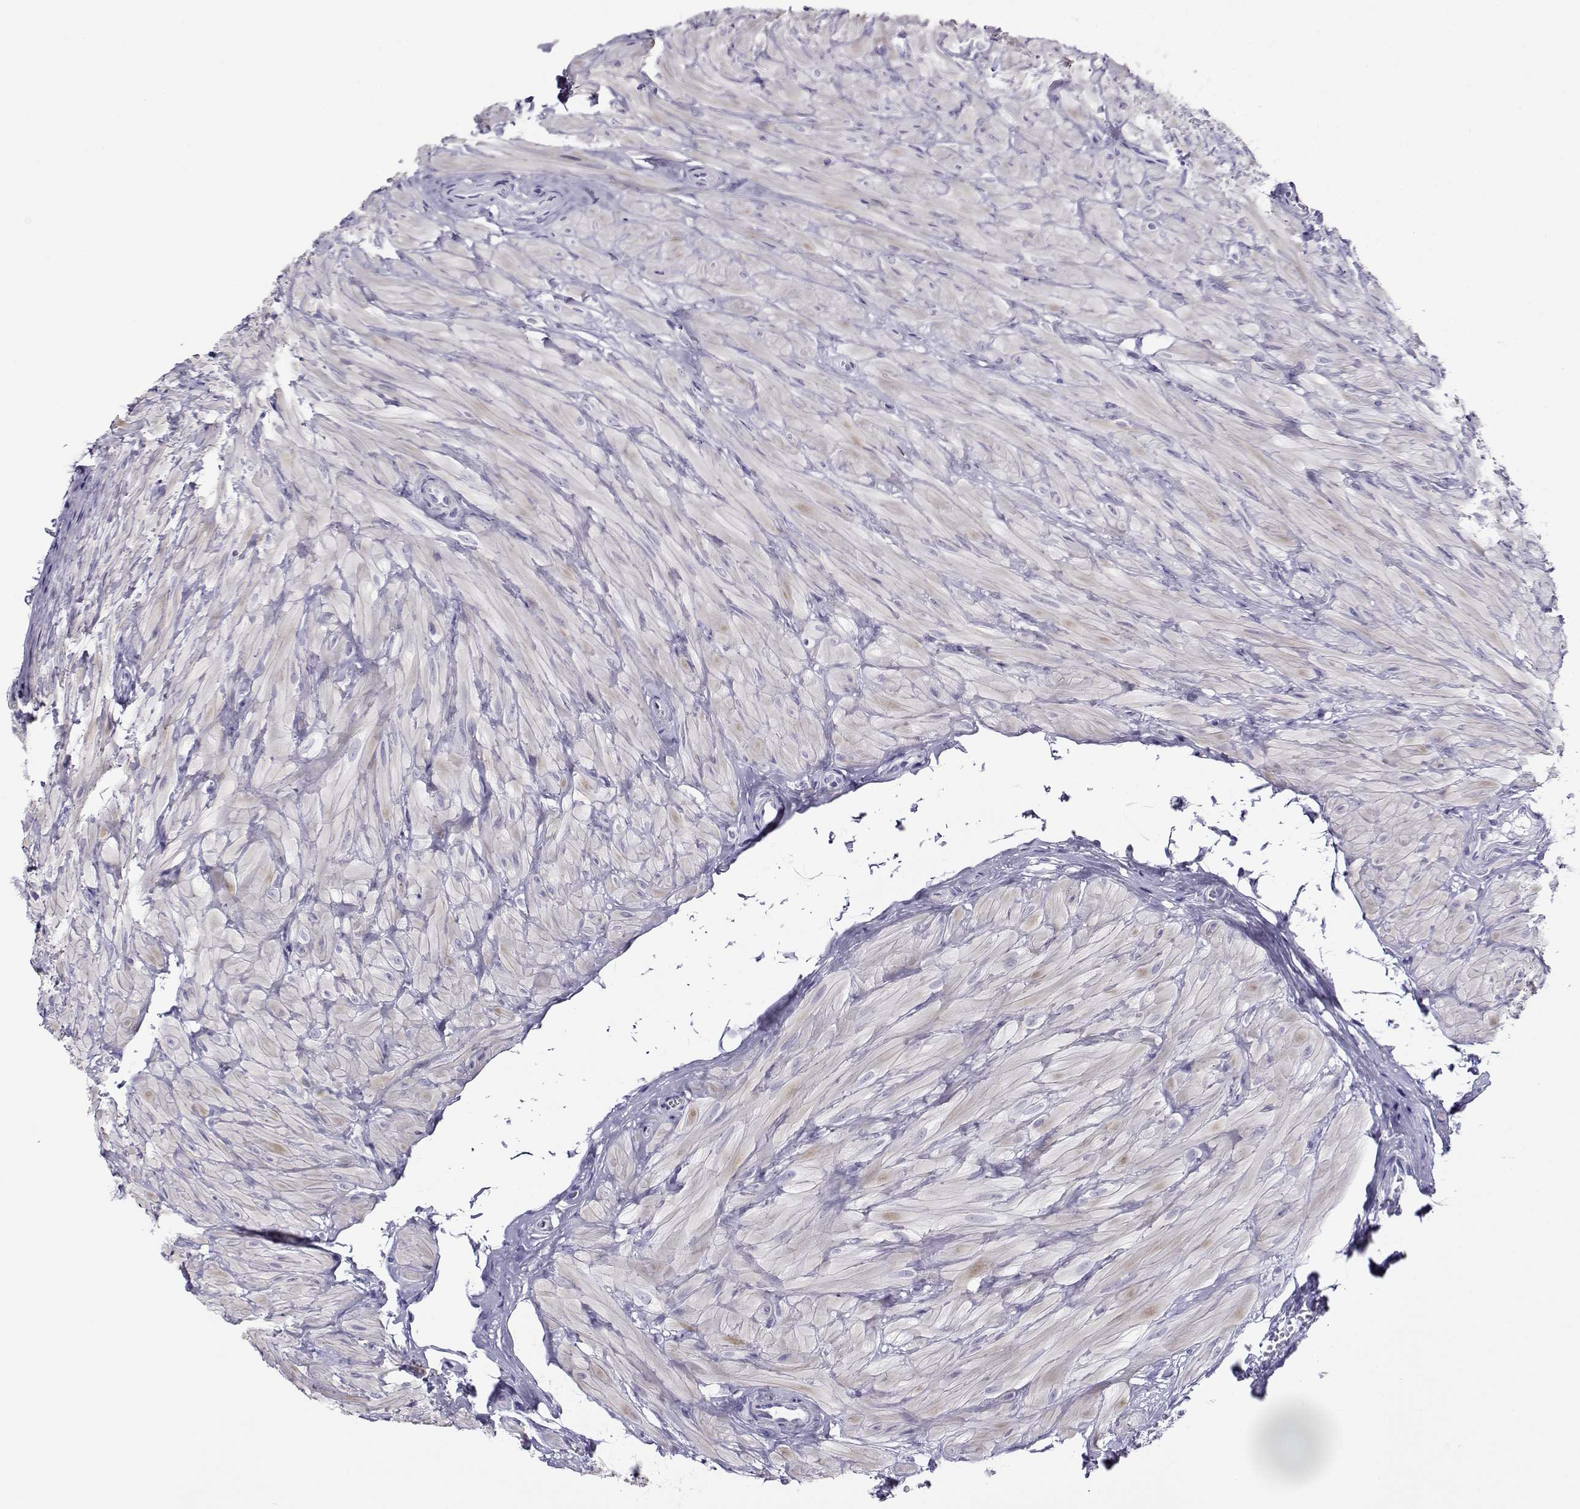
{"staining": {"intensity": "negative", "quantity": "none", "location": "none"}, "tissue": "epididymis", "cell_type": "Glandular cells", "image_type": "normal", "snomed": [{"axis": "morphology", "description": "Normal tissue, NOS"}, {"axis": "topography", "description": "Epididymis"}], "caption": "A high-resolution histopathology image shows IHC staining of benign epididymis, which demonstrates no significant positivity in glandular cells.", "gene": "CABS1", "patient": {"sex": "male", "age": 32}}